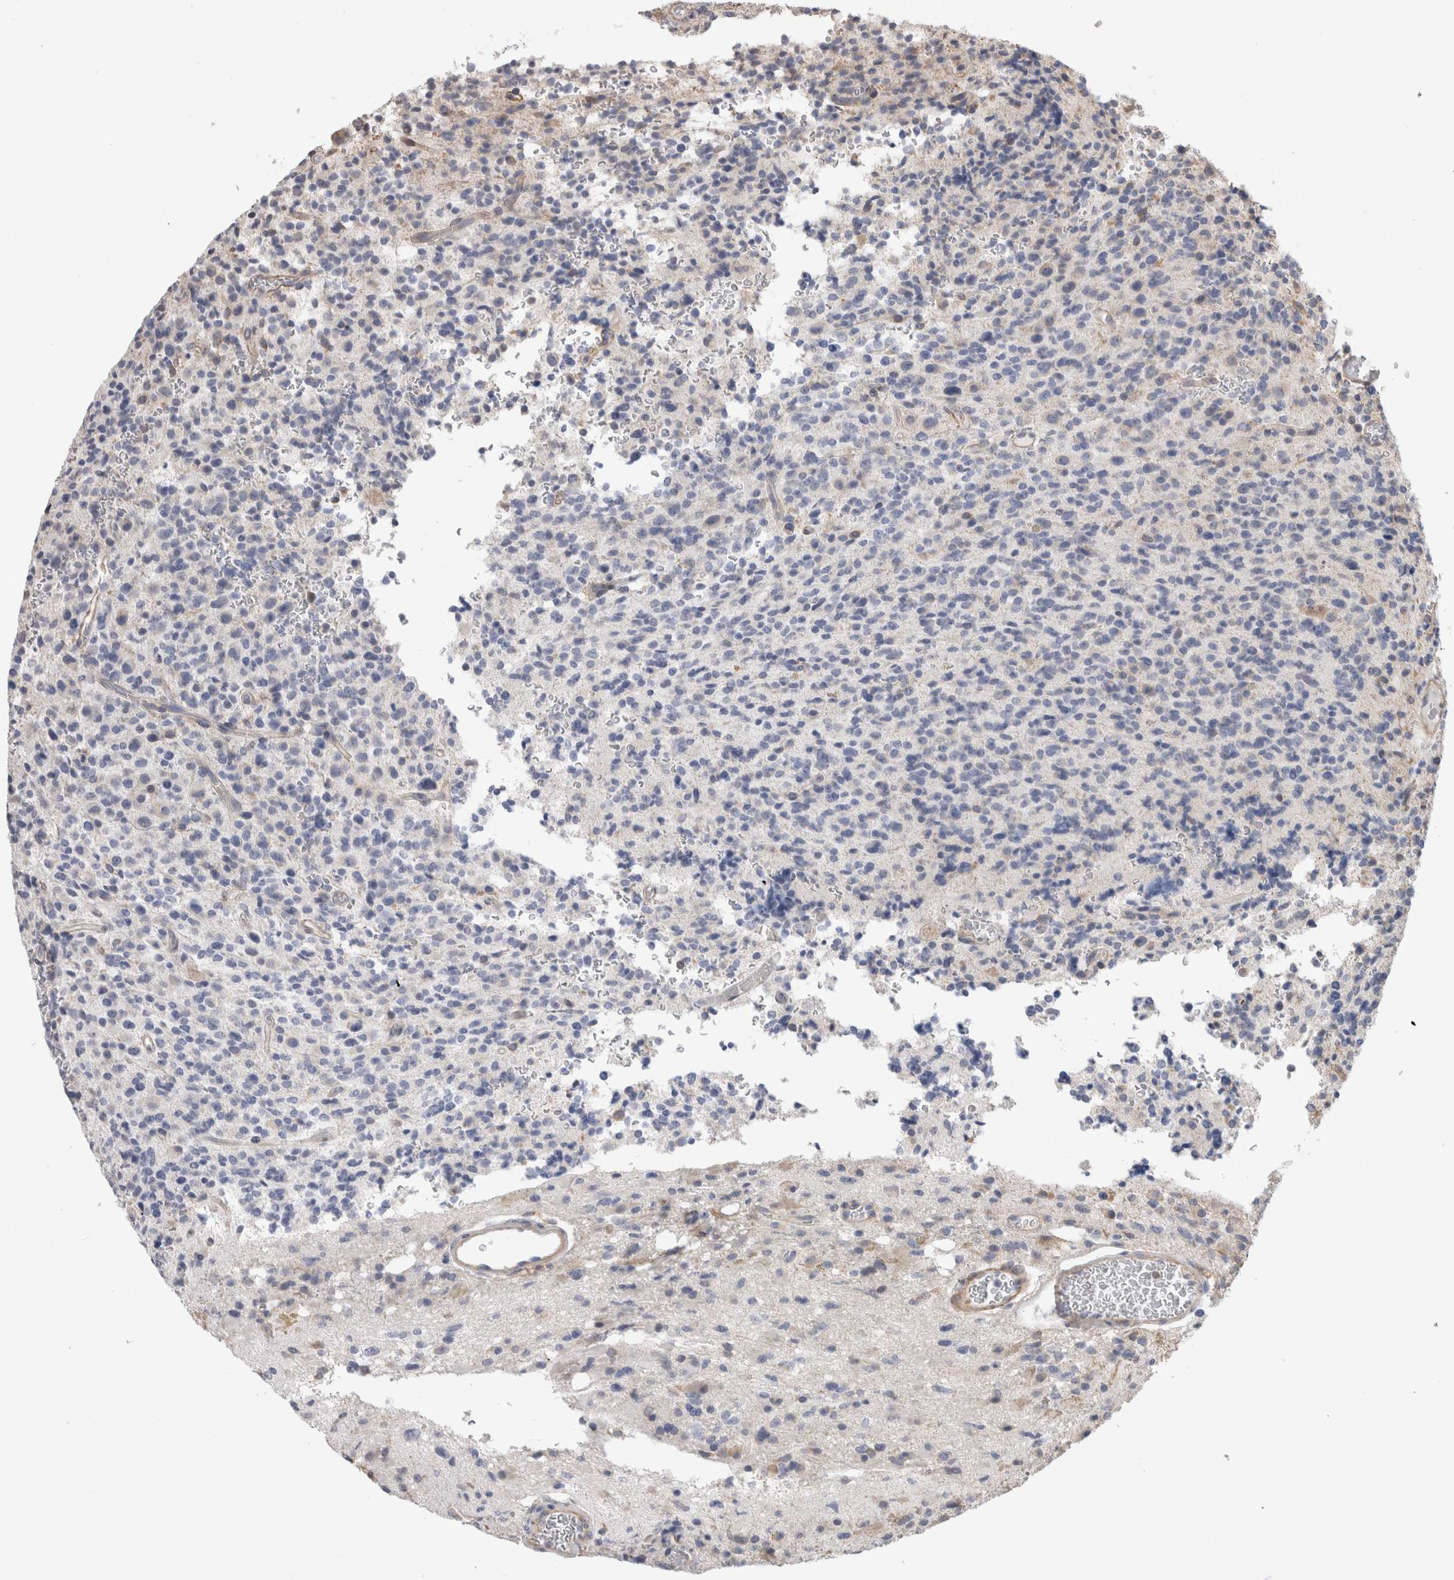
{"staining": {"intensity": "negative", "quantity": "none", "location": "none"}, "tissue": "glioma", "cell_type": "Tumor cells", "image_type": "cancer", "snomed": [{"axis": "morphology", "description": "Glioma, malignant, High grade"}, {"axis": "topography", "description": "Brain"}], "caption": "The IHC photomicrograph has no significant expression in tumor cells of malignant glioma (high-grade) tissue.", "gene": "SMAP2", "patient": {"sex": "male", "age": 34}}